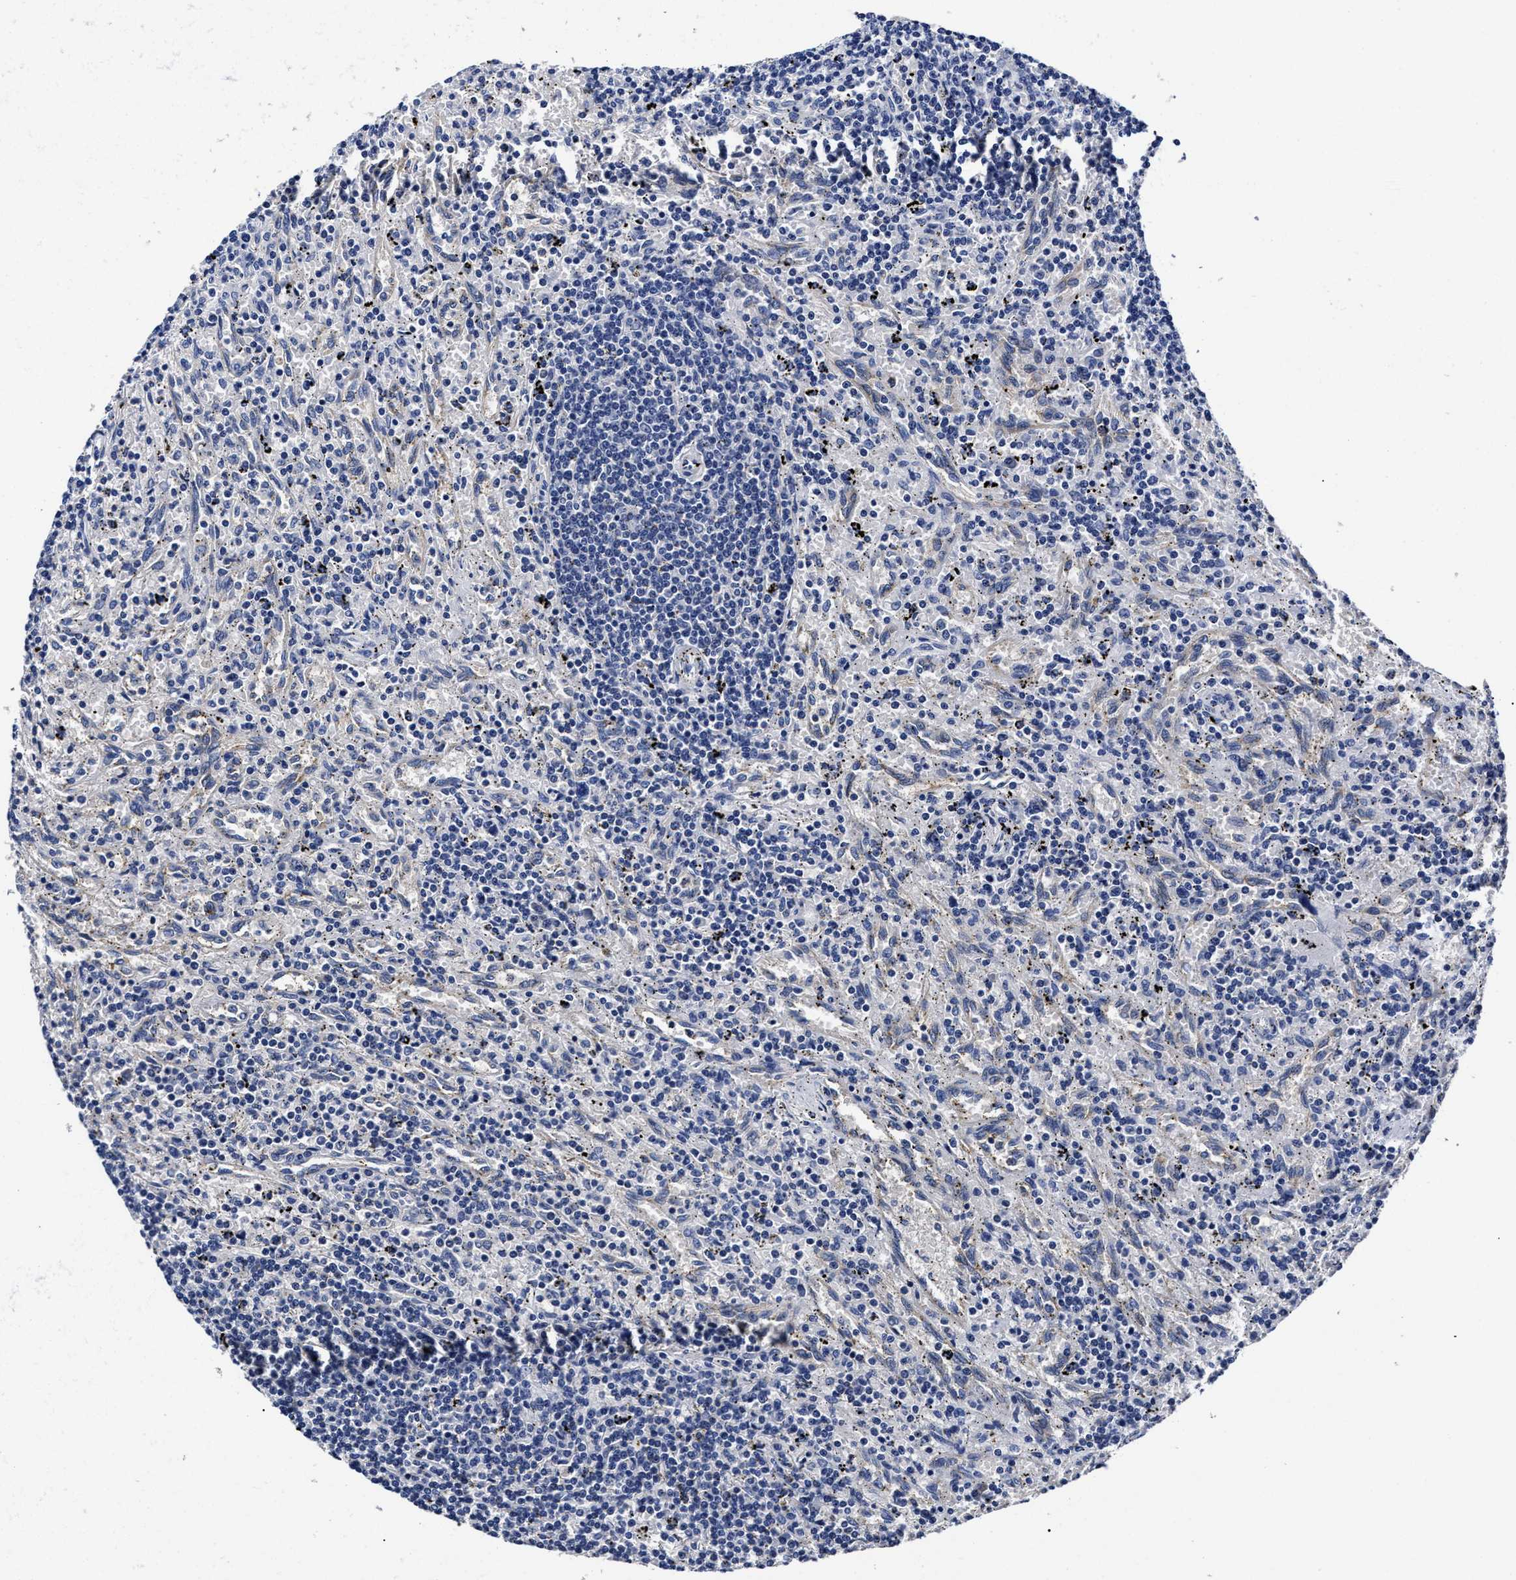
{"staining": {"intensity": "negative", "quantity": "none", "location": "none"}, "tissue": "lymphoma", "cell_type": "Tumor cells", "image_type": "cancer", "snomed": [{"axis": "morphology", "description": "Malignant lymphoma, non-Hodgkin's type, Low grade"}, {"axis": "topography", "description": "Spleen"}], "caption": "Tumor cells show no significant protein expression in lymphoma.", "gene": "OLFML2A", "patient": {"sex": "male", "age": 76}}